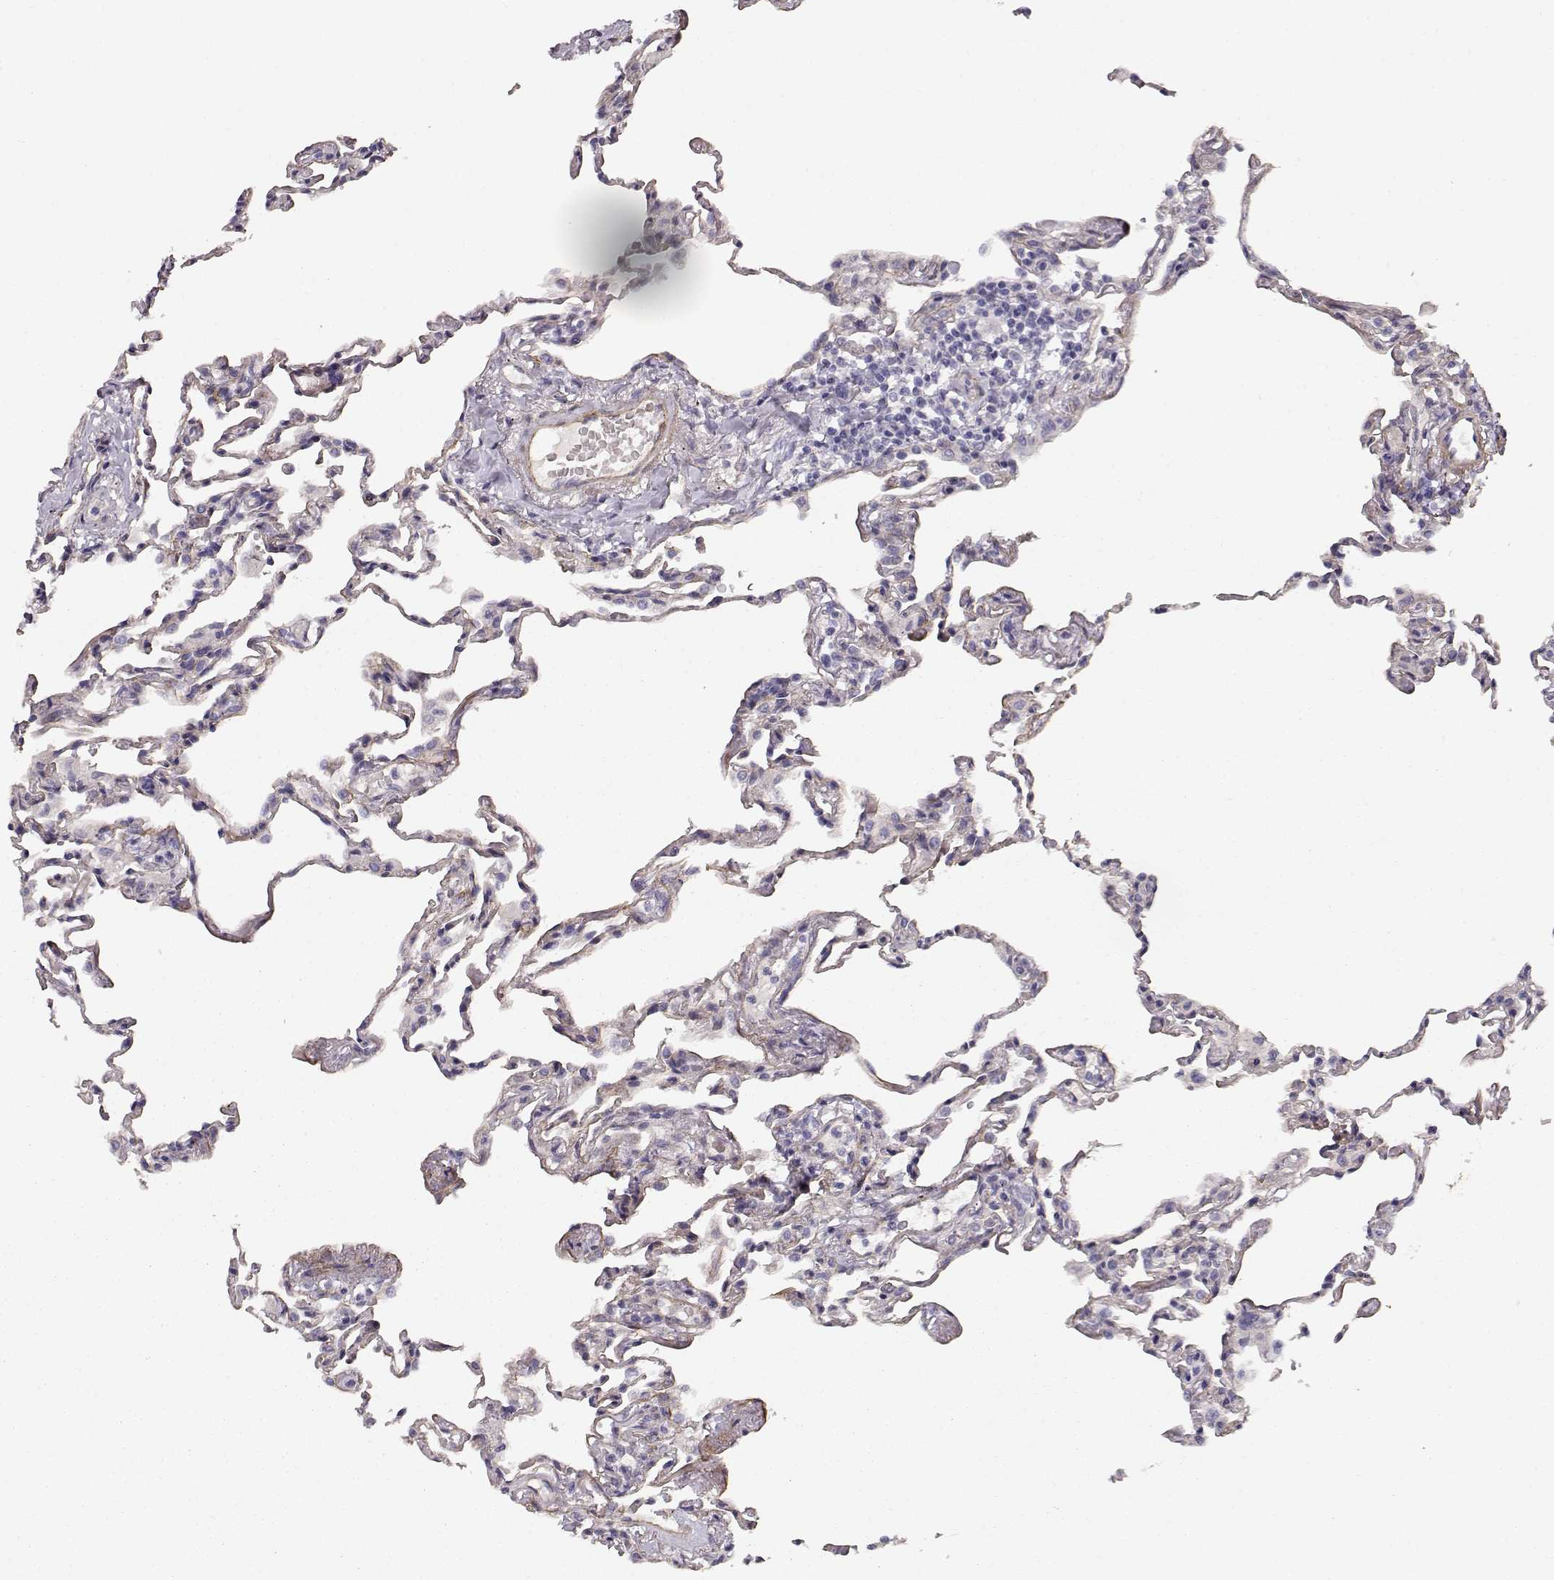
{"staining": {"intensity": "negative", "quantity": "none", "location": "none"}, "tissue": "lung", "cell_type": "Alveolar cells", "image_type": "normal", "snomed": [{"axis": "morphology", "description": "Normal tissue, NOS"}, {"axis": "topography", "description": "Lung"}], "caption": "DAB immunohistochemical staining of unremarkable human lung shows no significant expression in alveolar cells. The staining was performed using DAB (3,3'-diaminobenzidine) to visualize the protein expression in brown, while the nuclei were stained in blue with hematoxylin (Magnification: 20x).", "gene": "LAMC1", "patient": {"sex": "female", "age": 57}}